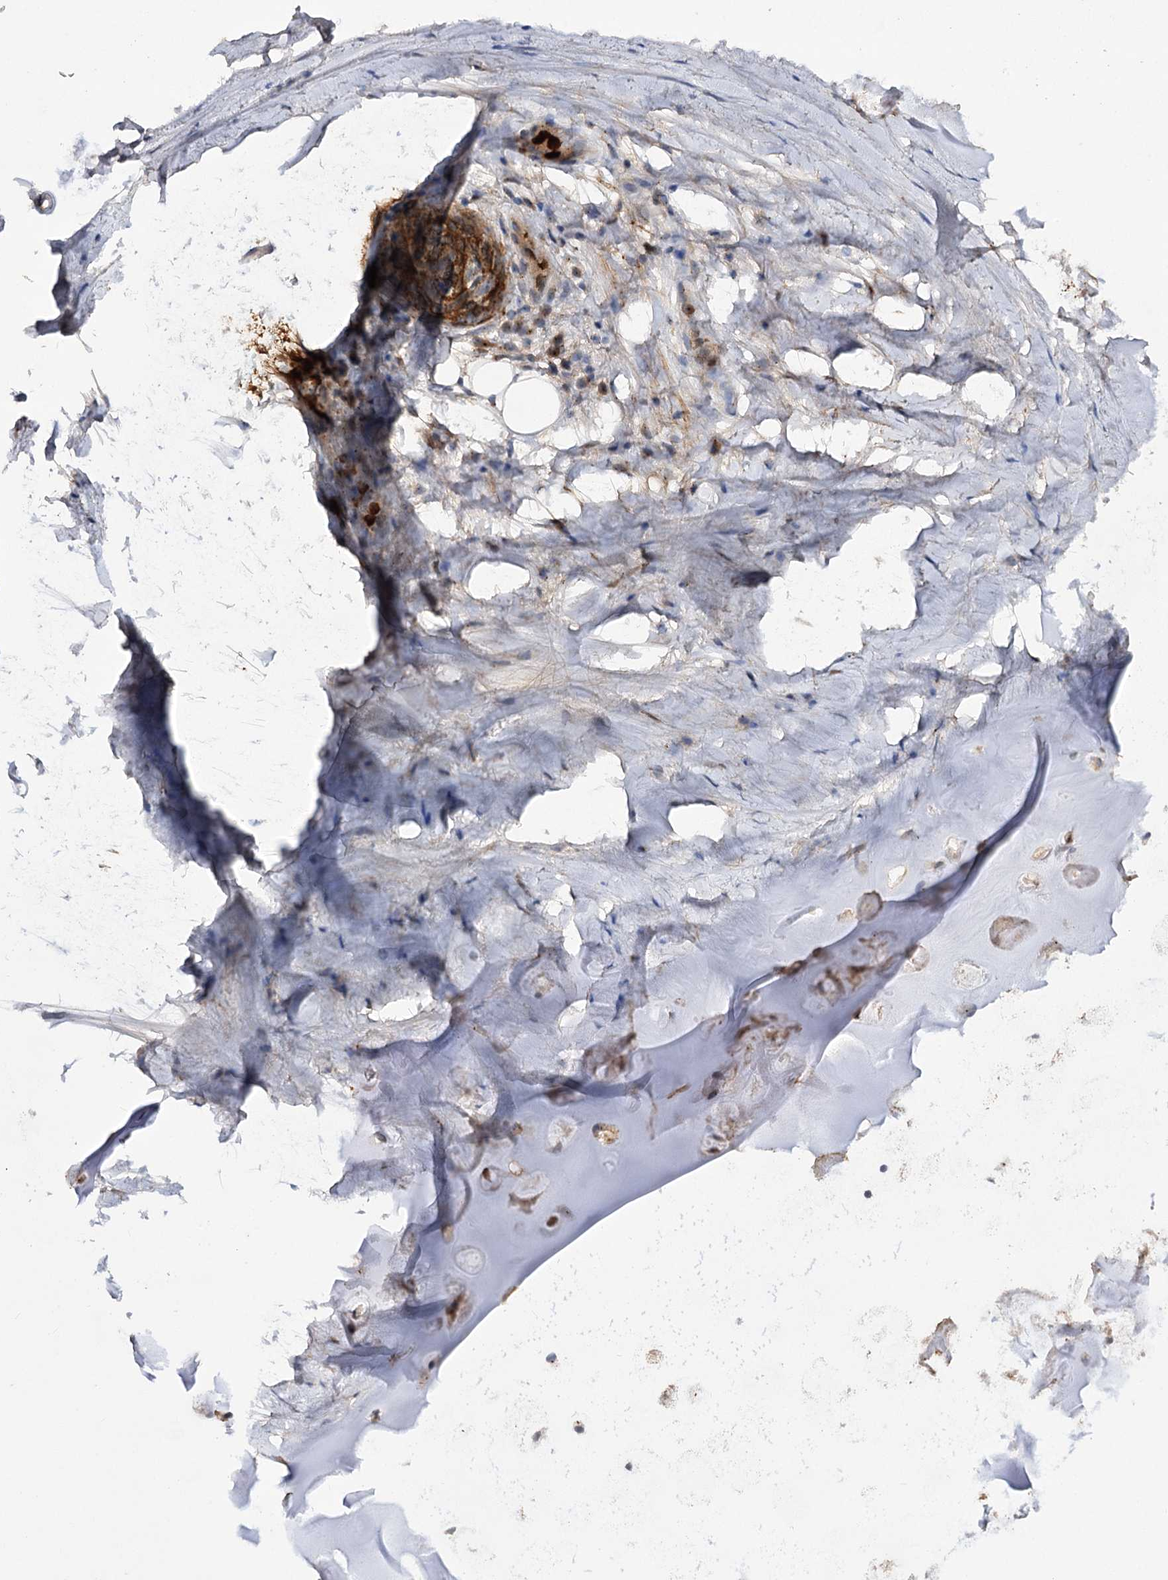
{"staining": {"intensity": "moderate", "quantity": ">75%", "location": "cytoplasmic/membranous"}, "tissue": "adipose tissue", "cell_type": "Adipocytes", "image_type": "normal", "snomed": [{"axis": "morphology", "description": "Normal tissue, NOS"}, {"axis": "topography", "description": "Lymph node"}, {"axis": "topography", "description": "Cartilage tissue"}, {"axis": "topography", "description": "Bronchus"}], "caption": "Protein expression analysis of normal adipose tissue exhibits moderate cytoplasmic/membranous expression in approximately >75% of adipocytes.", "gene": "MINDY3", "patient": {"sex": "male", "age": 63}}